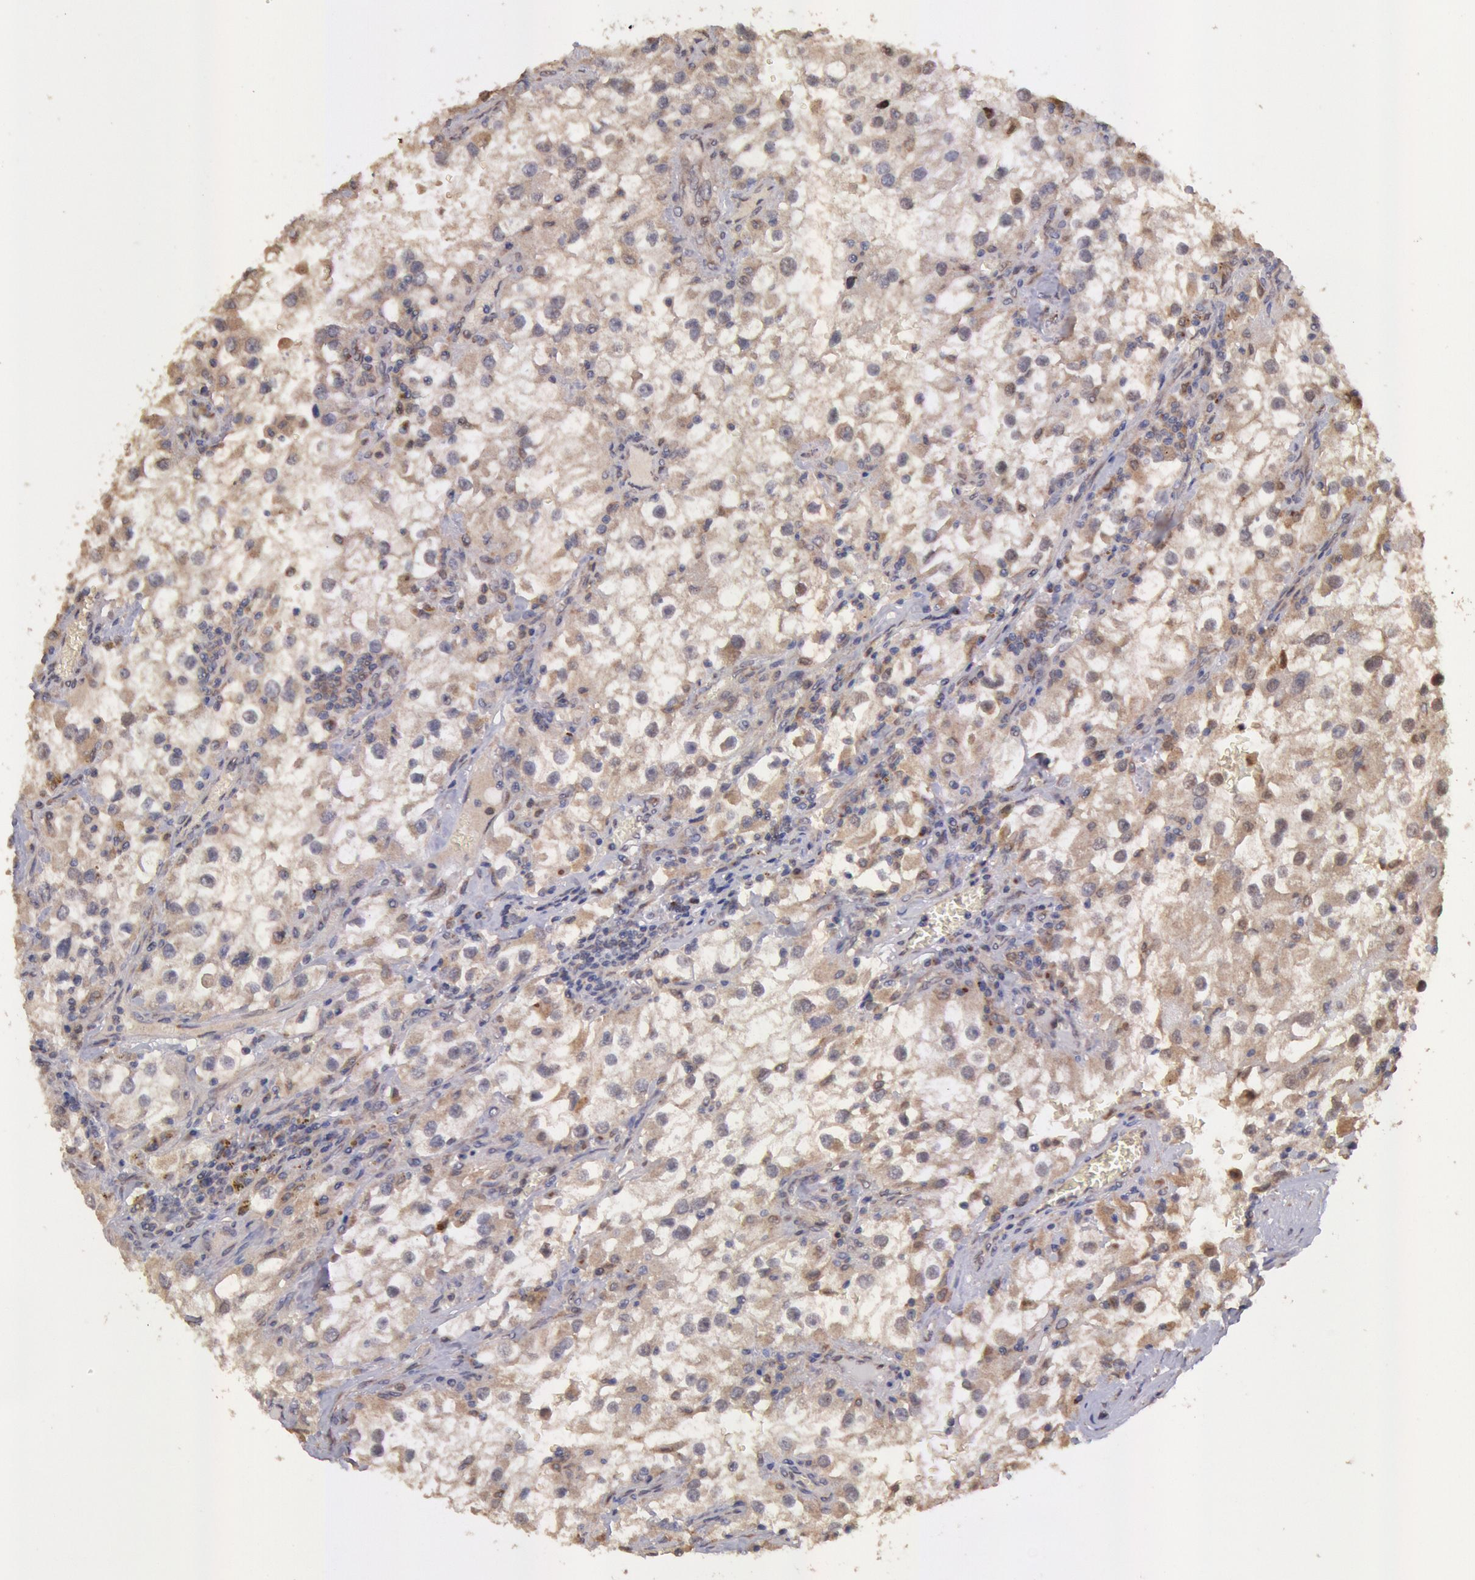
{"staining": {"intensity": "weak", "quantity": ">75%", "location": "cytoplasmic/membranous"}, "tissue": "renal cancer", "cell_type": "Tumor cells", "image_type": "cancer", "snomed": [{"axis": "morphology", "description": "Adenocarcinoma, NOS"}, {"axis": "topography", "description": "Kidney"}], "caption": "This image reveals renal adenocarcinoma stained with immunohistochemistry (IHC) to label a protein in brown. The cytoplasmic/membranous of tumor cells show weak positivity for the protein. Nuclei are counter-stained blue.", "gene": "COMT", "patient": {"sex": "female", "age": 52}}